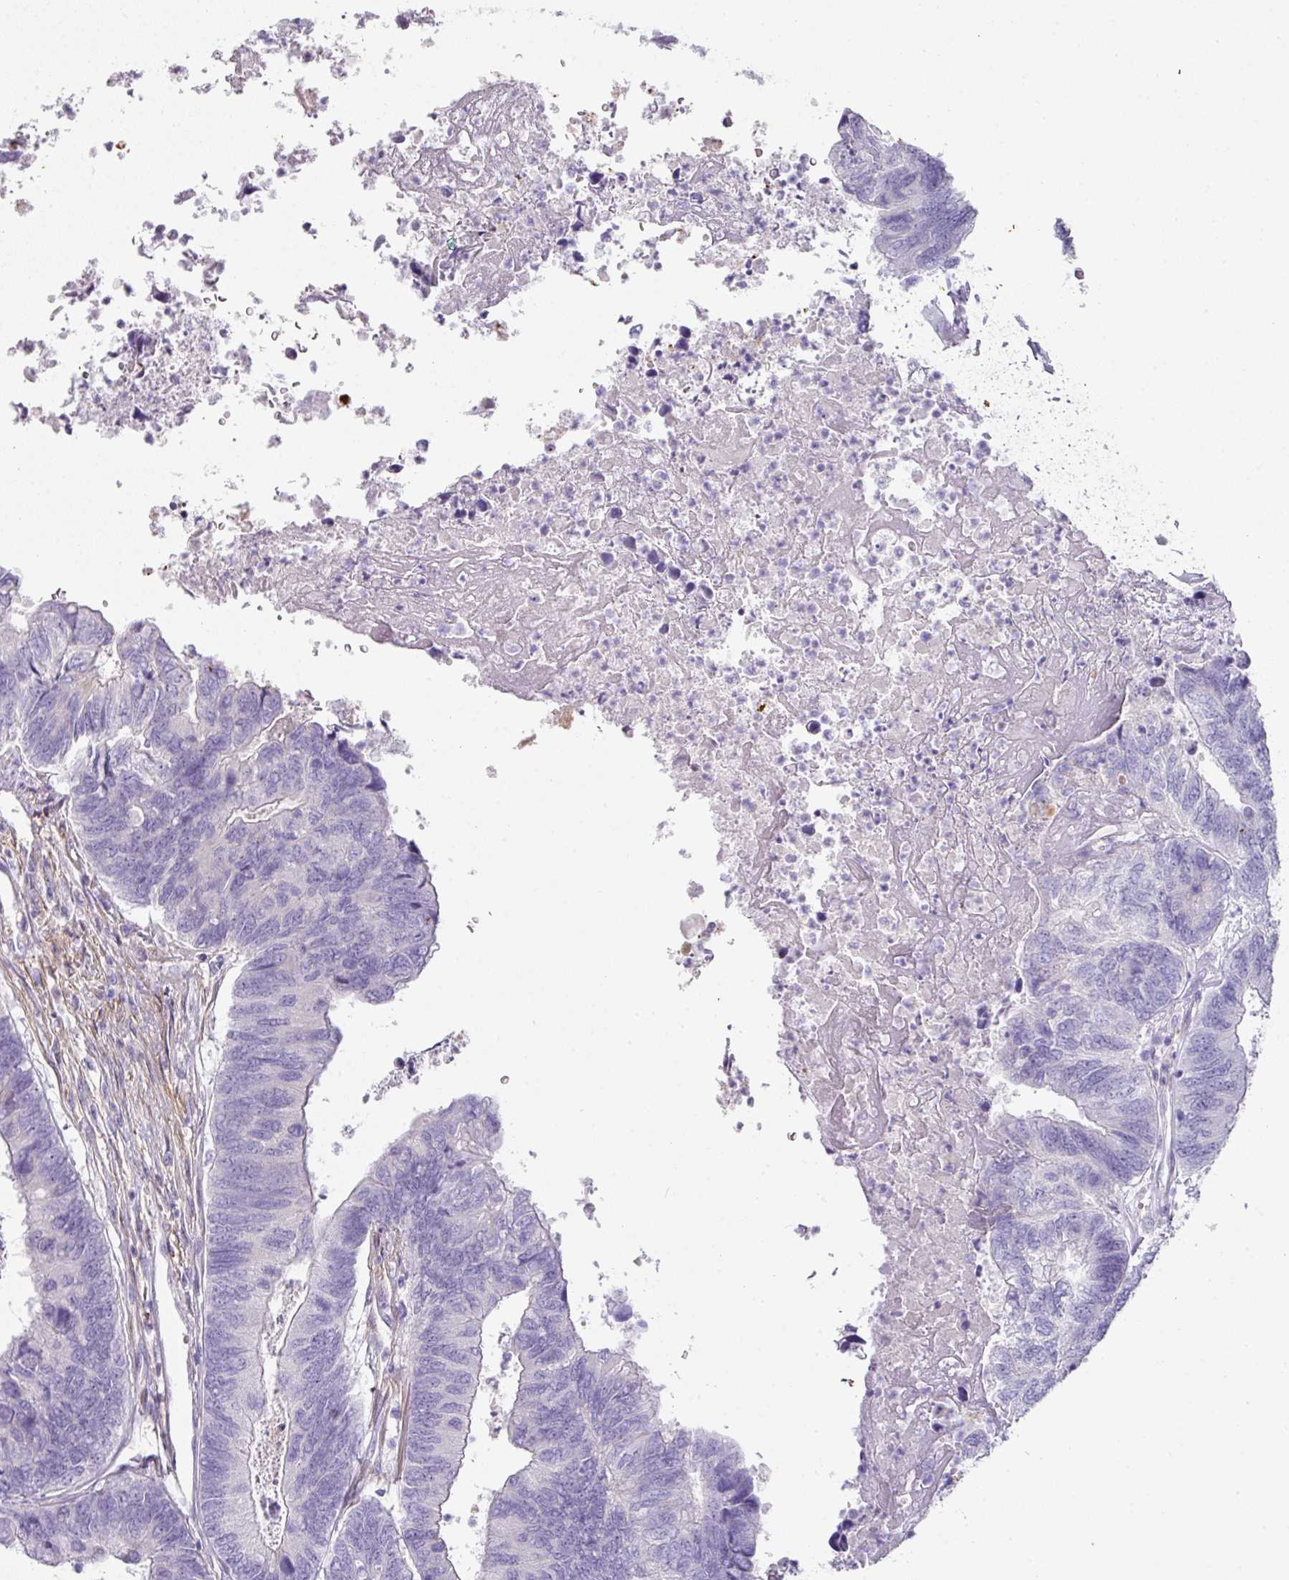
{"staining": {"intensity": "negative", "quantity": "none", "location": "none"}, "tissue": "colorectal cancer", "cell_type": "Tumor cells", "image_type": "cancer", "snomed": [{"axis": "morphology", "description": "Adenocarcinoma, NOS"}, {"axis": "topography", "description": "Colon"}], "caption": "DAB (3,3'-diaminobenzidine) immunohistochemical staining of colorectal cancer reveals no significant staining in tumor cells.", "gene": "OR52N1", "patient": {"sex": "female", "age": 67}}